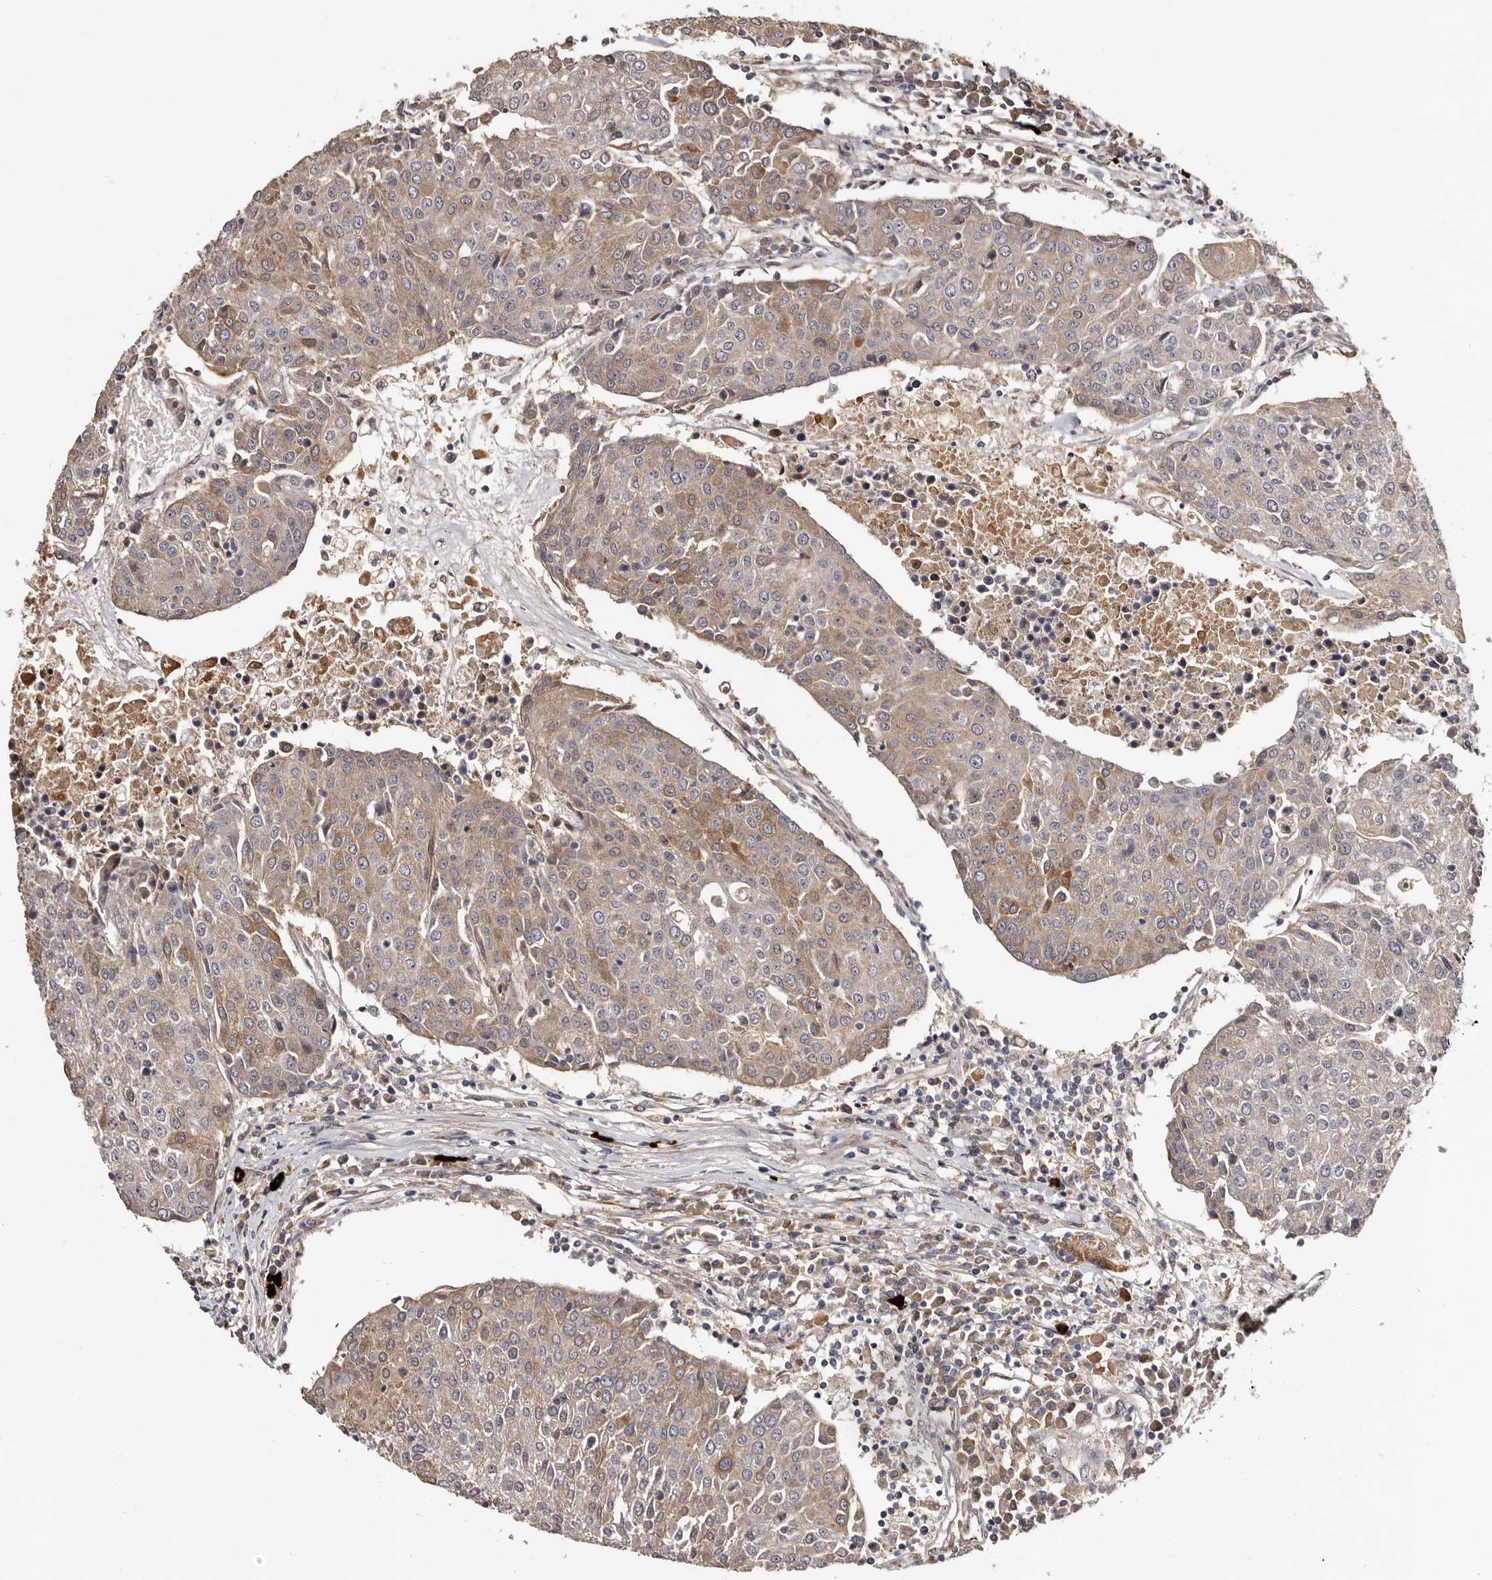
{"staining": {"intensity": "weak", "quantity": "25%-75%", "location": "cytoplasmic/membranous"}, "tissue": "urothelial cancer", "cell_type": "Tumor cells", "image_type": "cancer", "snomed": [{"axis": "morphology", "description": "Urothelial carcinoma, High grade"}, {"axis": "topography", "description": "Urinary bladder"}], "caption": "Weak cytoplasmic/membranous protein staining is appreciated in about 25%-75% of tumor cells in high-grade urothelial carcinoma.", "gene": "TBC1D22B", "patient": {"sex": "female", "age": 85}}